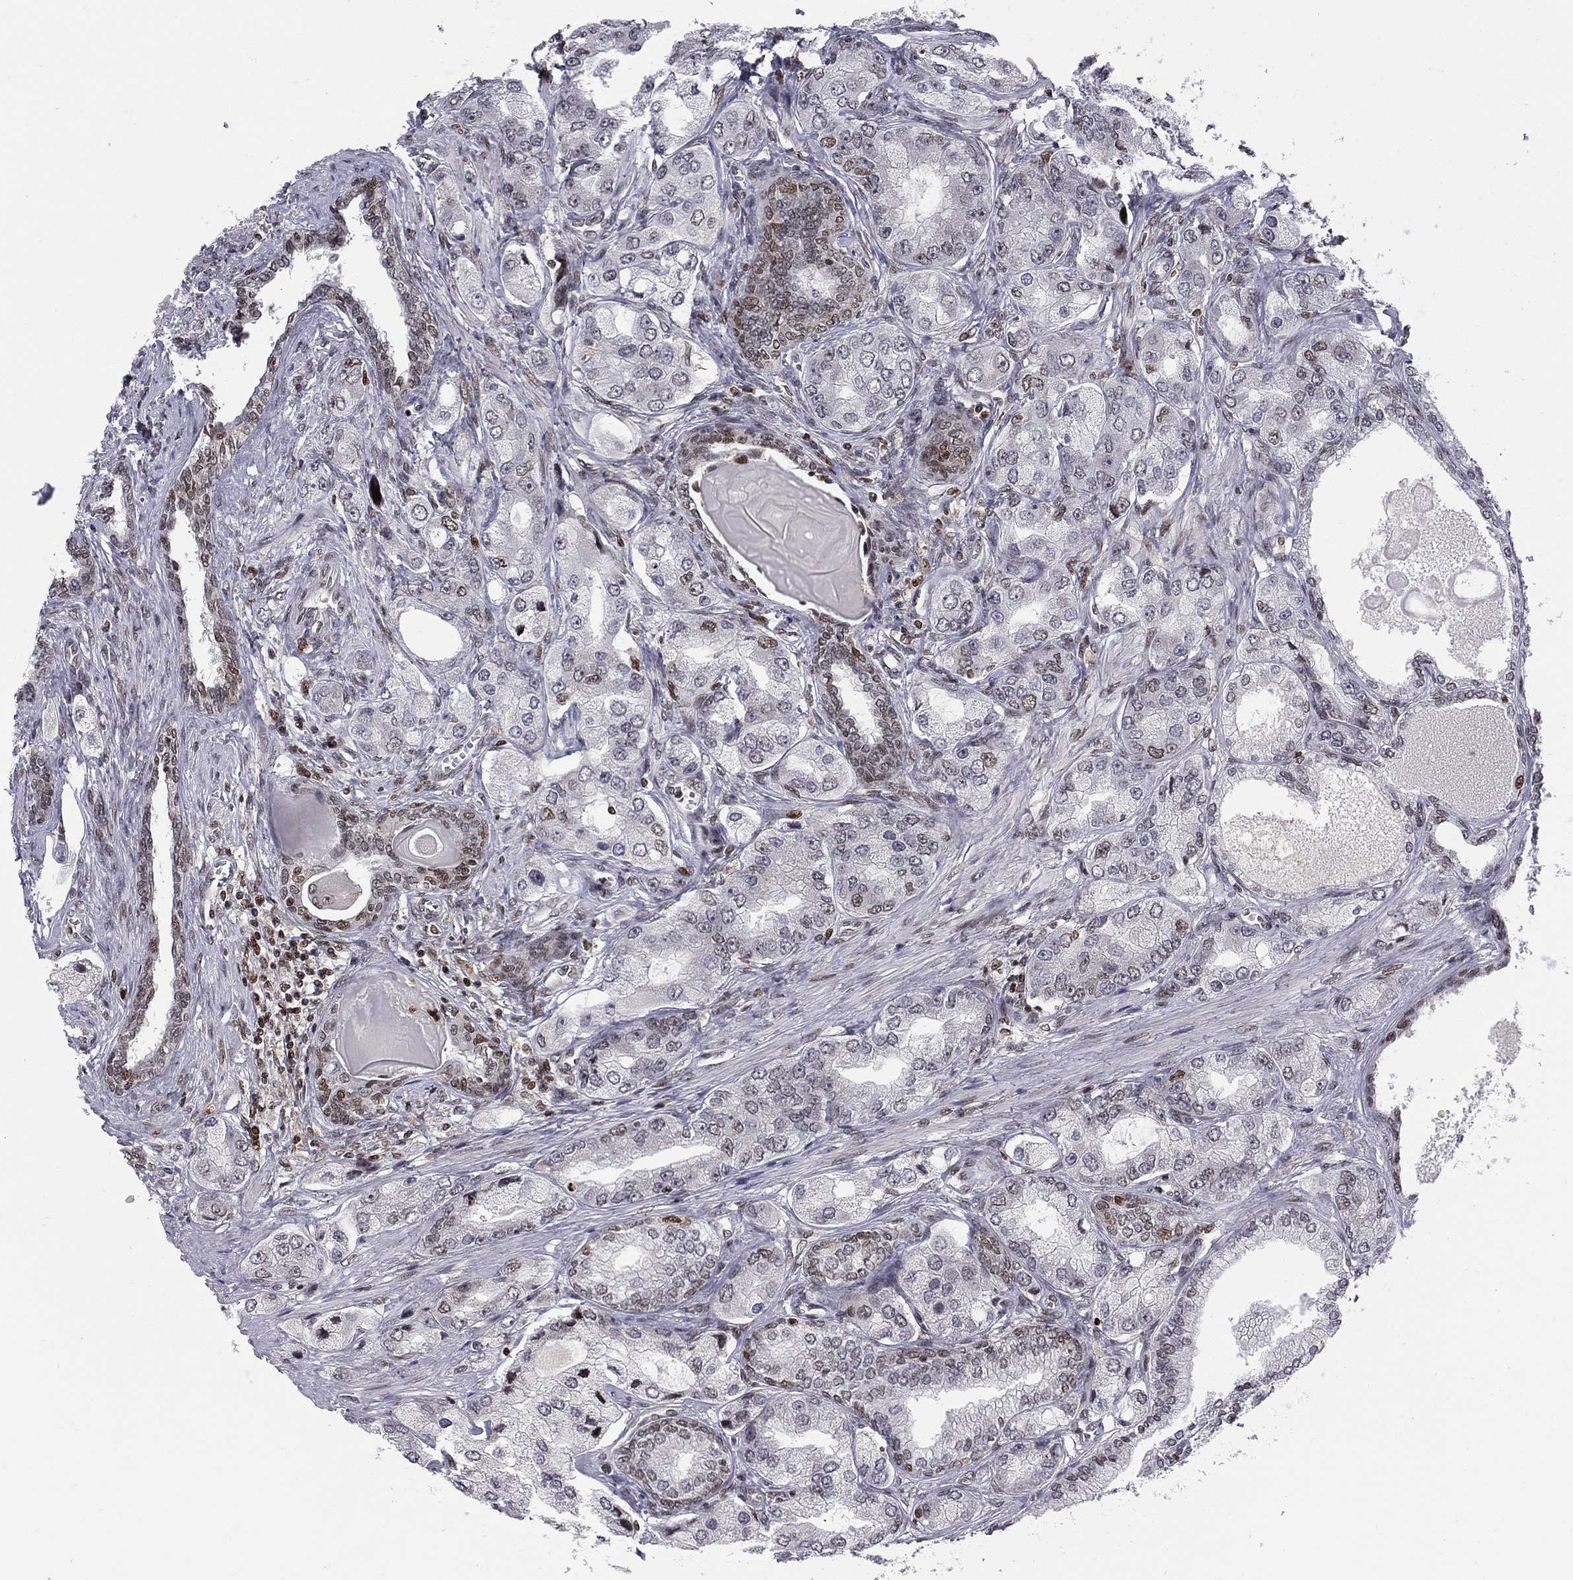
{"staining": {"intensity": "moderate", "quantity": "<25%", "location": "nuclear"}, "tissue": "prostate cancer", "cell_type": "Tumor cells", "image_type": "cancer", "snomed": [{"axis": "morphology", "description": "Adenocarcinoma, Low grade"}, {"axis": "topography", "description": "Prostate"}], "caption": "Prostate adenocarcinoma (low-grade) stained for a protein shows moderate nuclear positivity in tumor cells.", "gene": "RNASEH2C", "patient": {"sex": "male", "age": 69}}